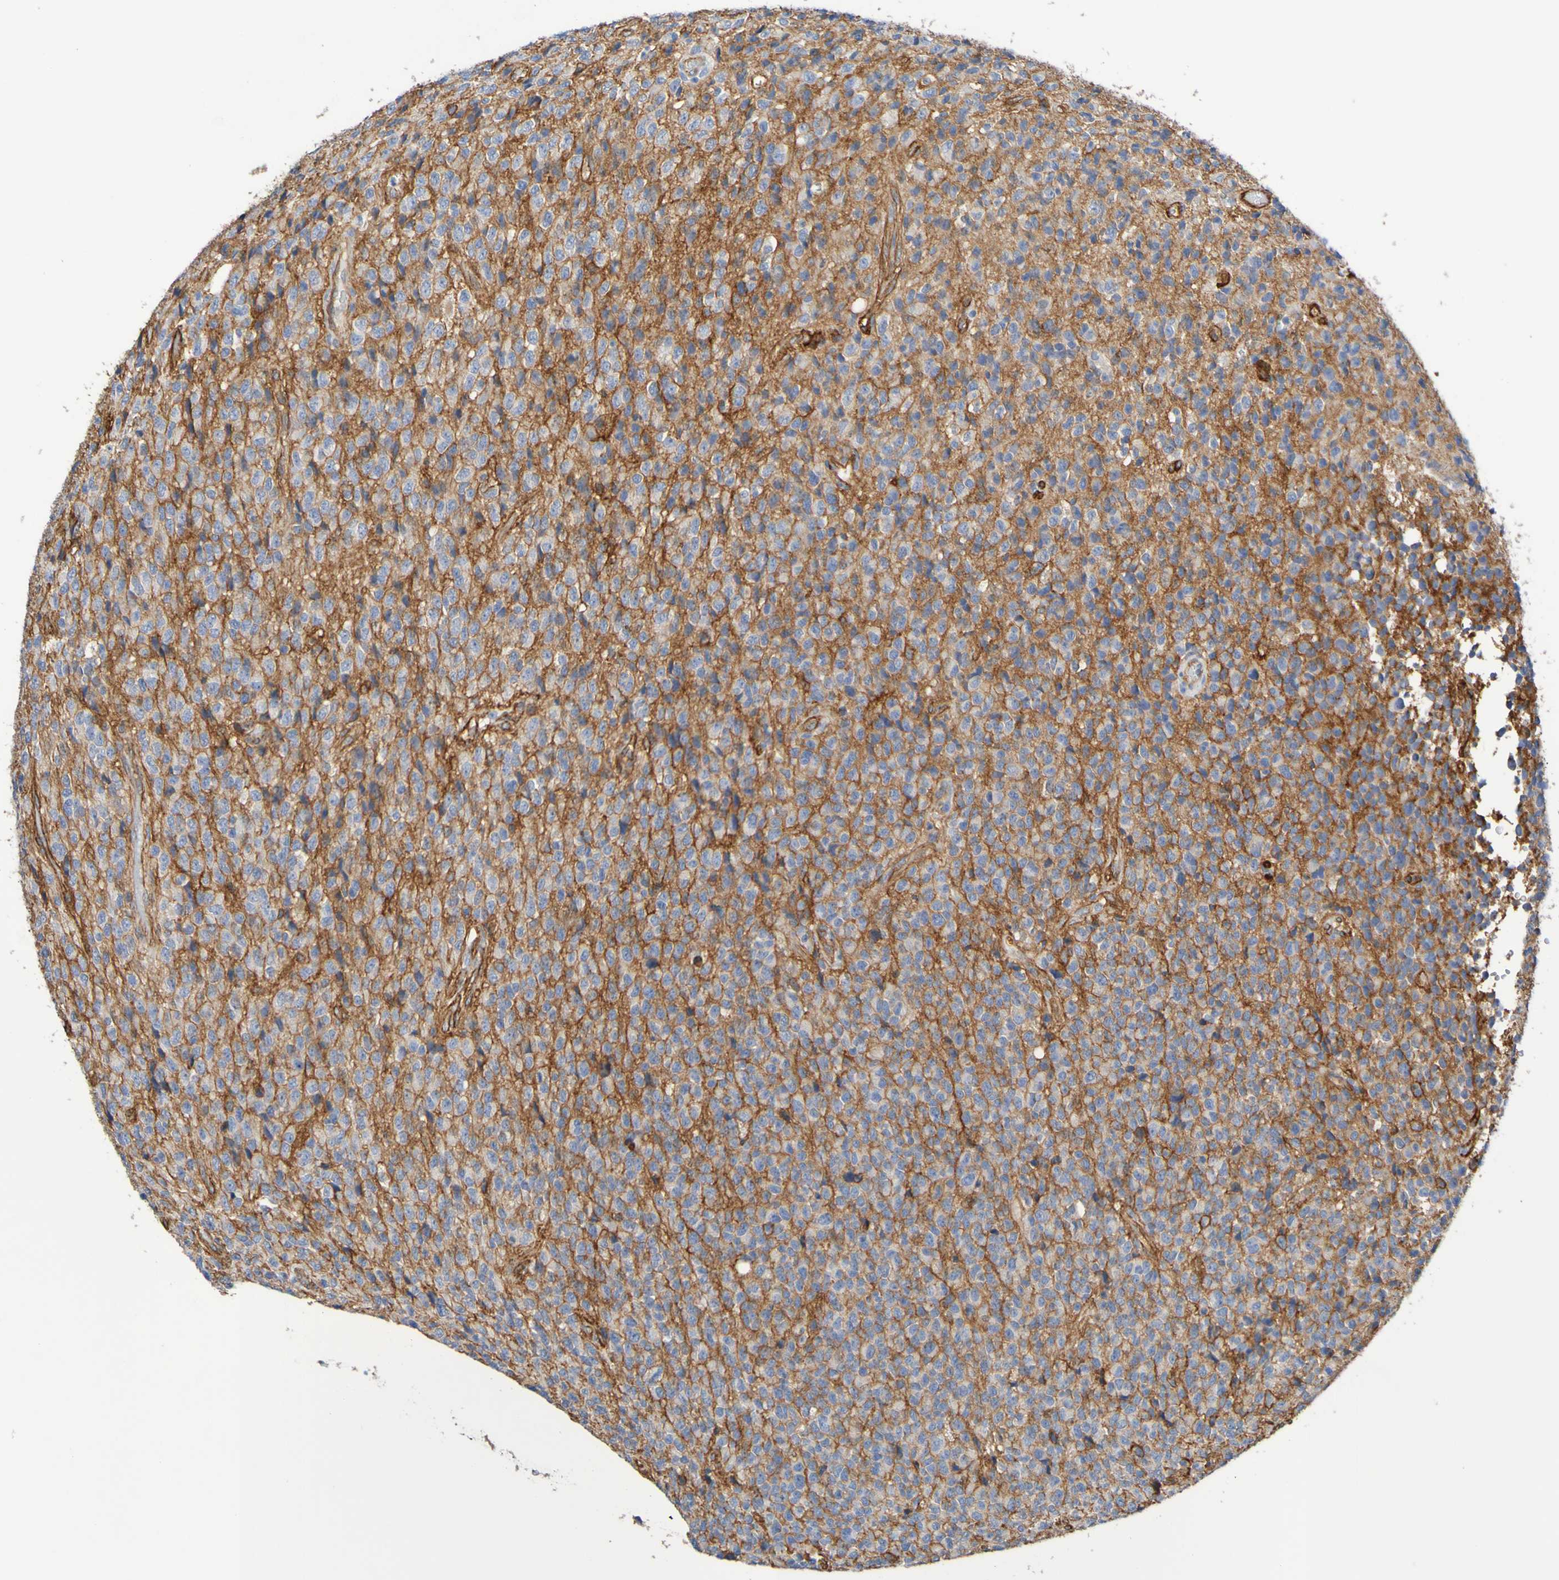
{"staining": {"intensity": "moderate", "quantity": ">75%", "location": "cytoplasmic/membranous"}, "tissue": "glioma", "cell_type": "Tumor cells", "image_type": "cancer", "snomed": [{"axis": "morphology", "description": "Glioma, malignant, High grade"}, {"axis": "topography", "description": "pancreas cauda"}], "caption": "Malignant glioma (high-grade) was stained to show a protein in brown. There is medium levels of moderate cytoplasmic/membranous expression in approximately >75% of tumor cells.", "gene": "SLC3A2", "patient": {"sex": "male", "age": 60}}